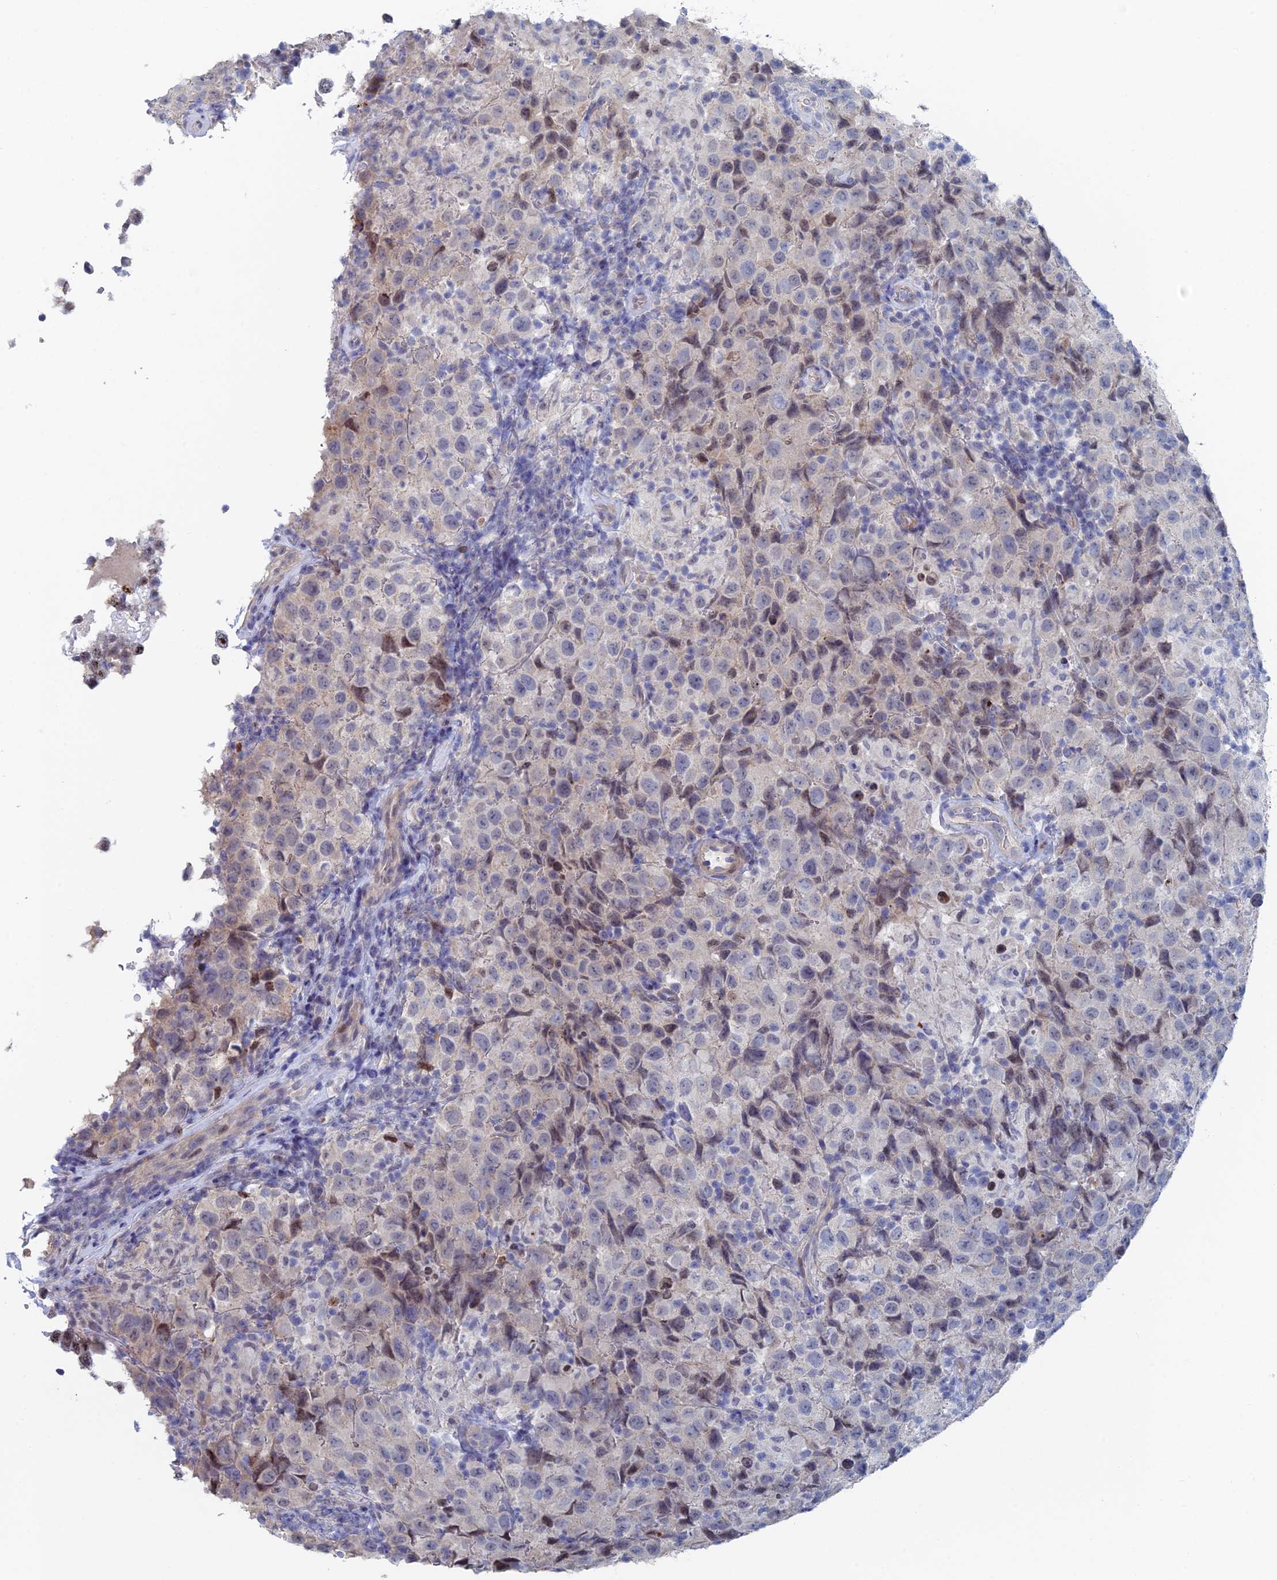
{"staining": {"intensity": "moderate", "quantity": "<25%", "location": "nuclear"}, "tissue": "testis cancer", "cell_type": "Tumor cells", "image_type": "cancer", "snomed": [{"axis": "morphology", "description": "Seminoma, NOS"}, {"axis": "morphology", "description": "Carcinoma, Embryonal, NOS"}, {"axis": "topography", "description": "Testis"}], "caption": "High-power microscopy captured an immunohistochemistry (IHC) photomicrograph of testis cancer (embryonal carcinoma), revealing moderate nuclear positivity in approximately <25% of tumor cells.", "gene": "GMNC", "patient": {"sex": "male", "age": 41}}